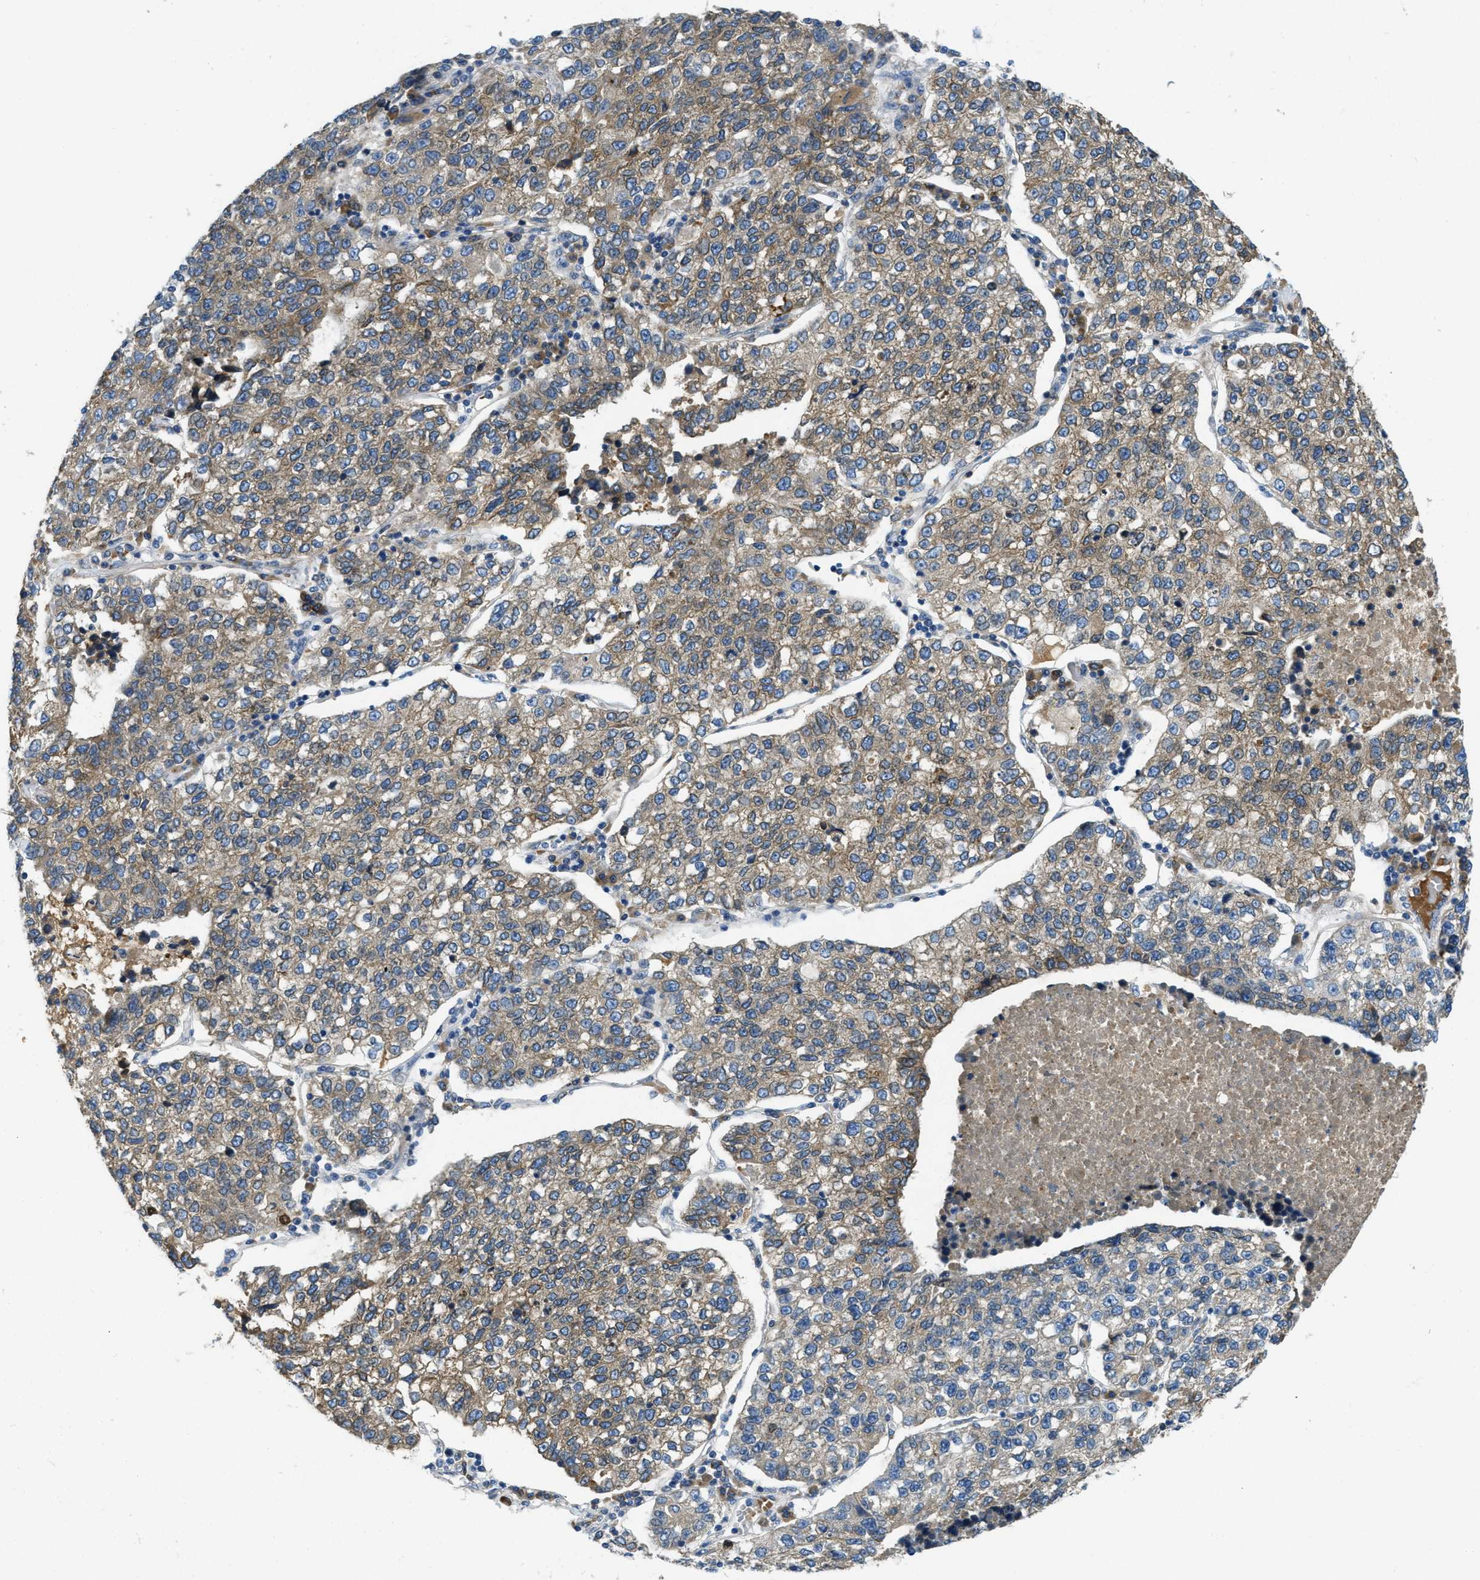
{"staining": {"intensity": "moderate", "quantity": ">75%", "location": "cytoplasmic/membranous"}, "tissue": "lung cancer", "cell_type": "Tumor cells", "image_type": "cancer", "snomed": [{"axis": "morphology", "description": "Adenocarcinoma, NOS"}, {"axis": "topography", "description": "Lung"}], "caption": "Protein positivity by immunohistochemistry demonstrates moderate cytoplasmic/membranous positivity in approximately >75% of tumor cells in lung cancer.", "gene": "MPDU1", "patient": {"sex": "male", "age": 49}}